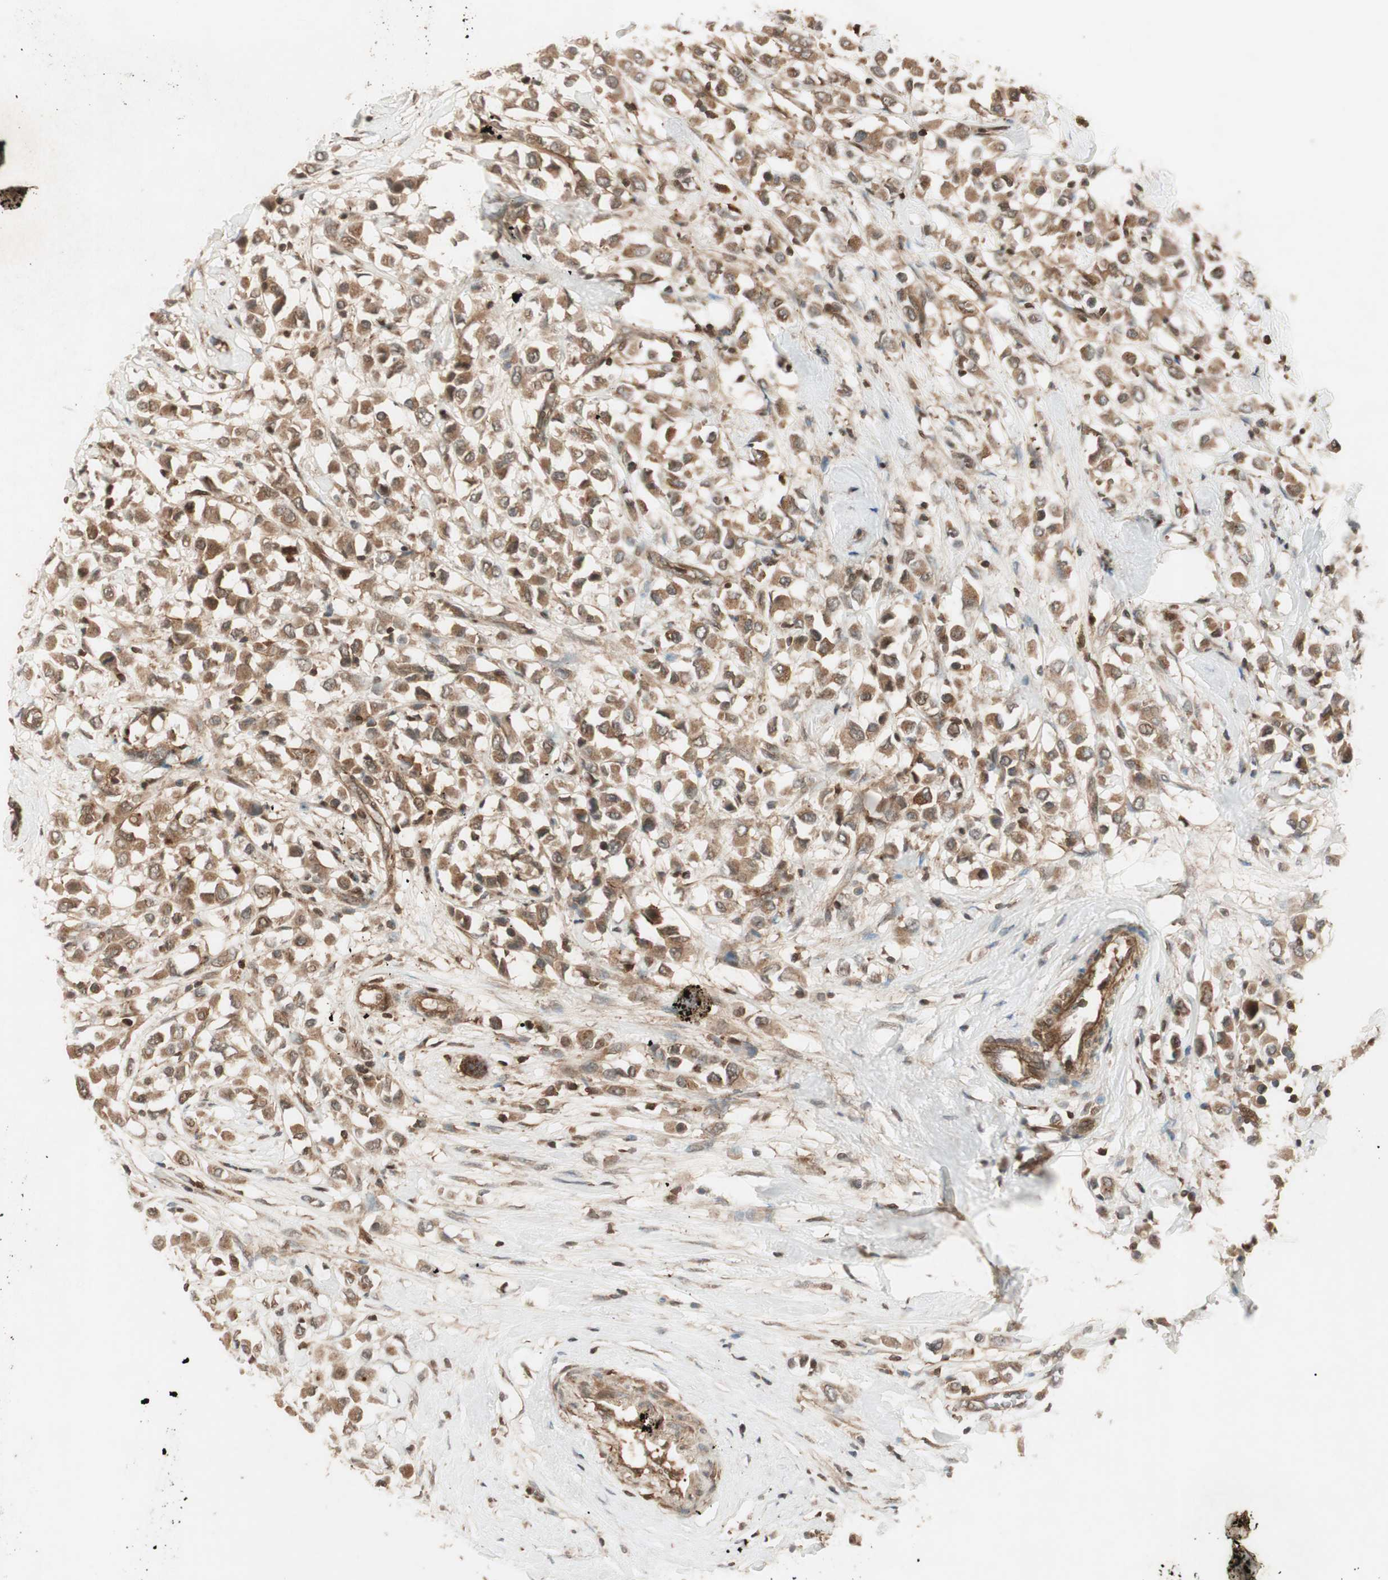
{"staining": {"intensity": "moderate", "quantity": ">75%", "location": "cytoplasmic/membranous"}, "tissue": "breast cancer", "cell_type": "Tumor cells", "image_type": "cancer", "snomed": [{"axis": "morphology", "description": "Duct carcinoma"}, {"axis": "topography", "description": "Breast"}], "caption": "DAB immunohistochemical staining of intraductal carcinoma (breast) shows moderate cytoplasmic/membranous protein positivity in about >75% of tumor cells. (IHC, brightfield microscopy, high magnification).", "gene": "EPHA8", "patient": {"sex": "female", "age": 61}}